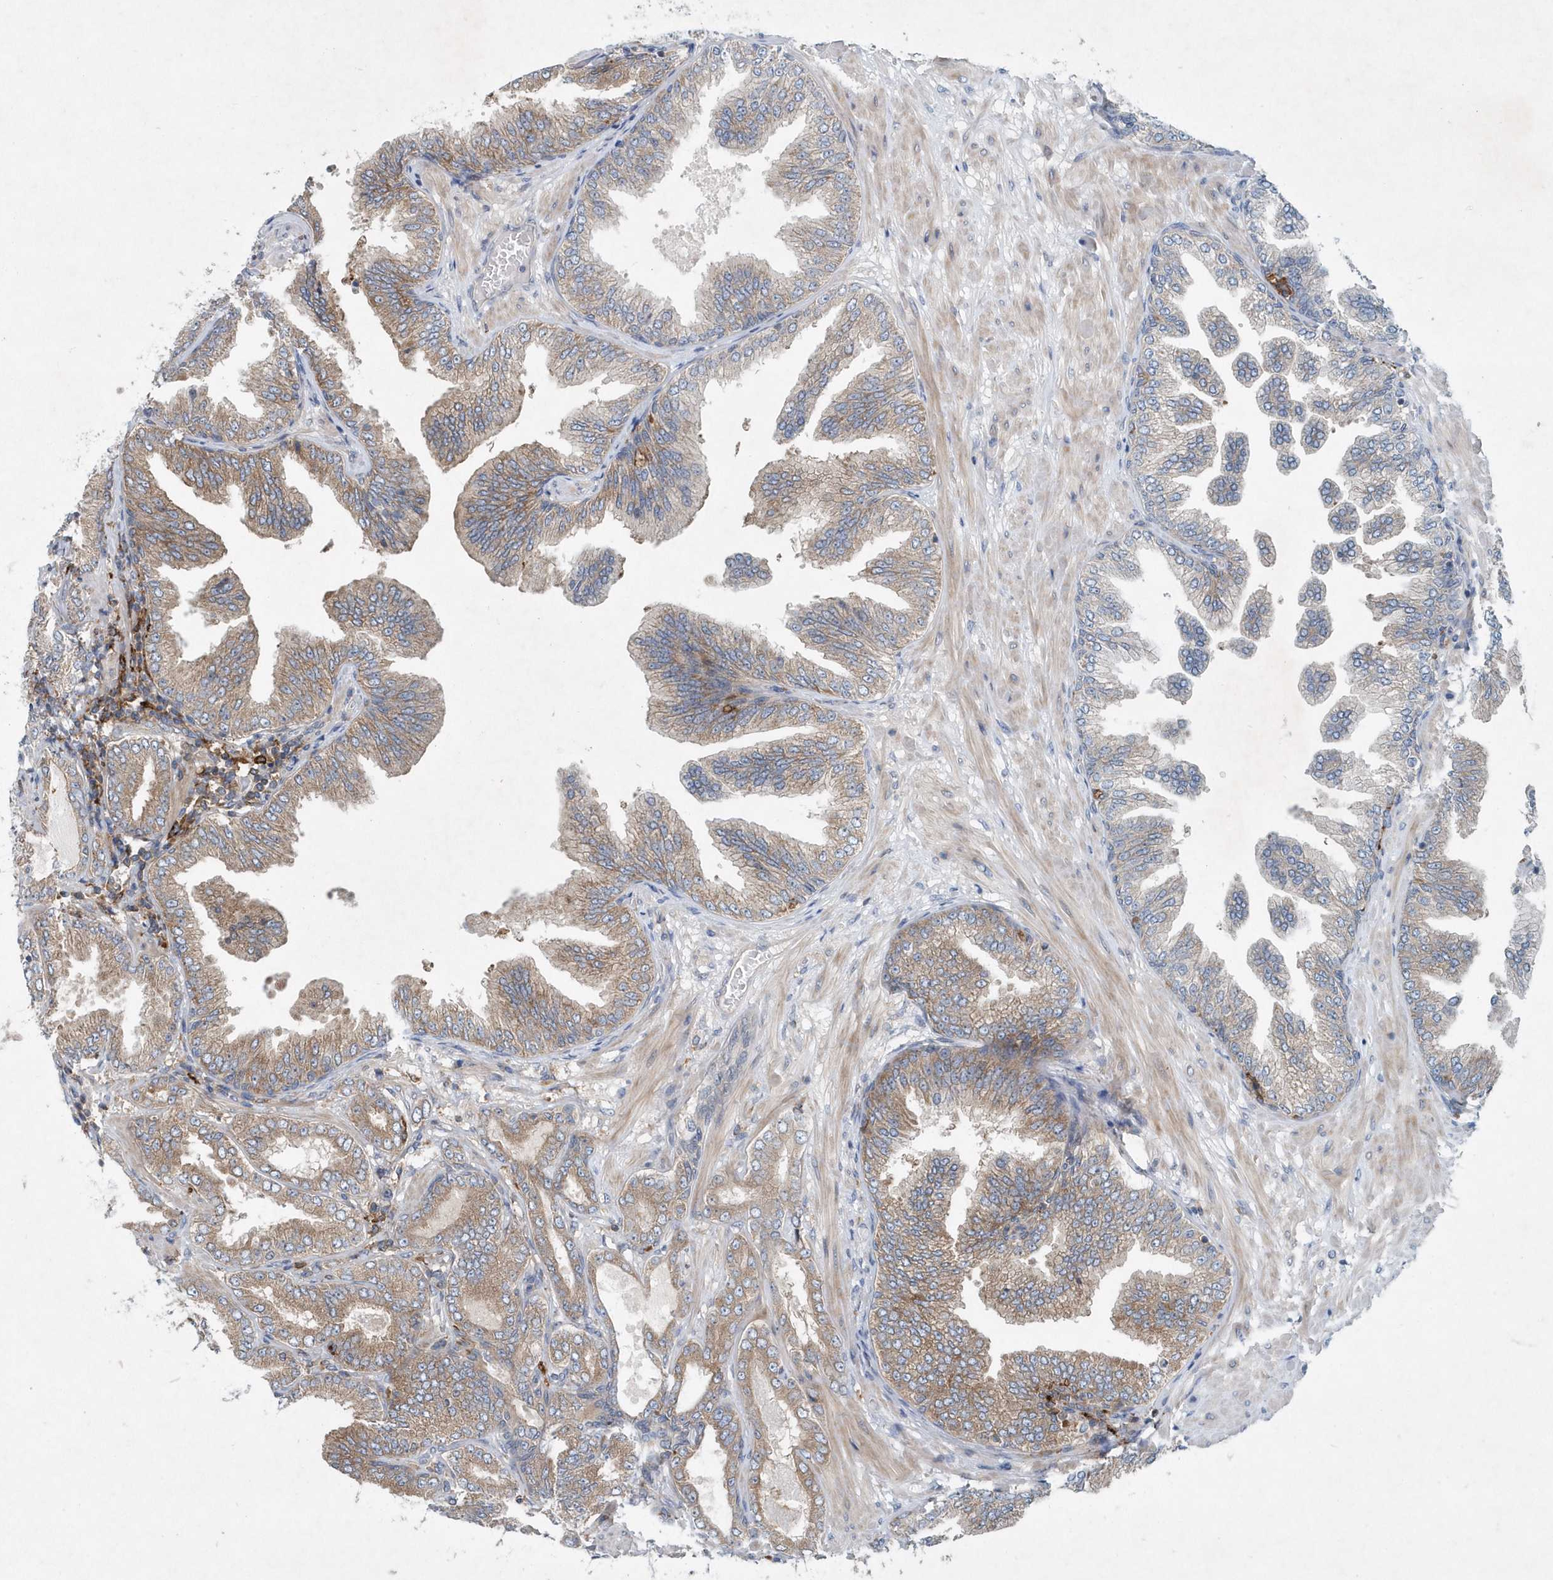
{"staining": {"intensity": "moderate", "quantity": ">75%", "location": "cytoplasmic/membranous"}, "tissue": "prostate cancer", "cell_type": "Tumor cells", "image_type": "cancer", "snomed": [{"axis": "morphology", "description": "Adenocarcinoma, Low grade"}, {"axis": "topography", "description": "Prostate"}], "caption": "Prostate low-grade adenocarcinoma was stained to show a protein in brown. There is medium levels of moderate cytoplasmic/membranous expression in about >75% of tumor cells. (IHC, brightfield microscopy, high magnification).", "gene": "P2RY10", "patient": {"sex": "male", "age": 63}}